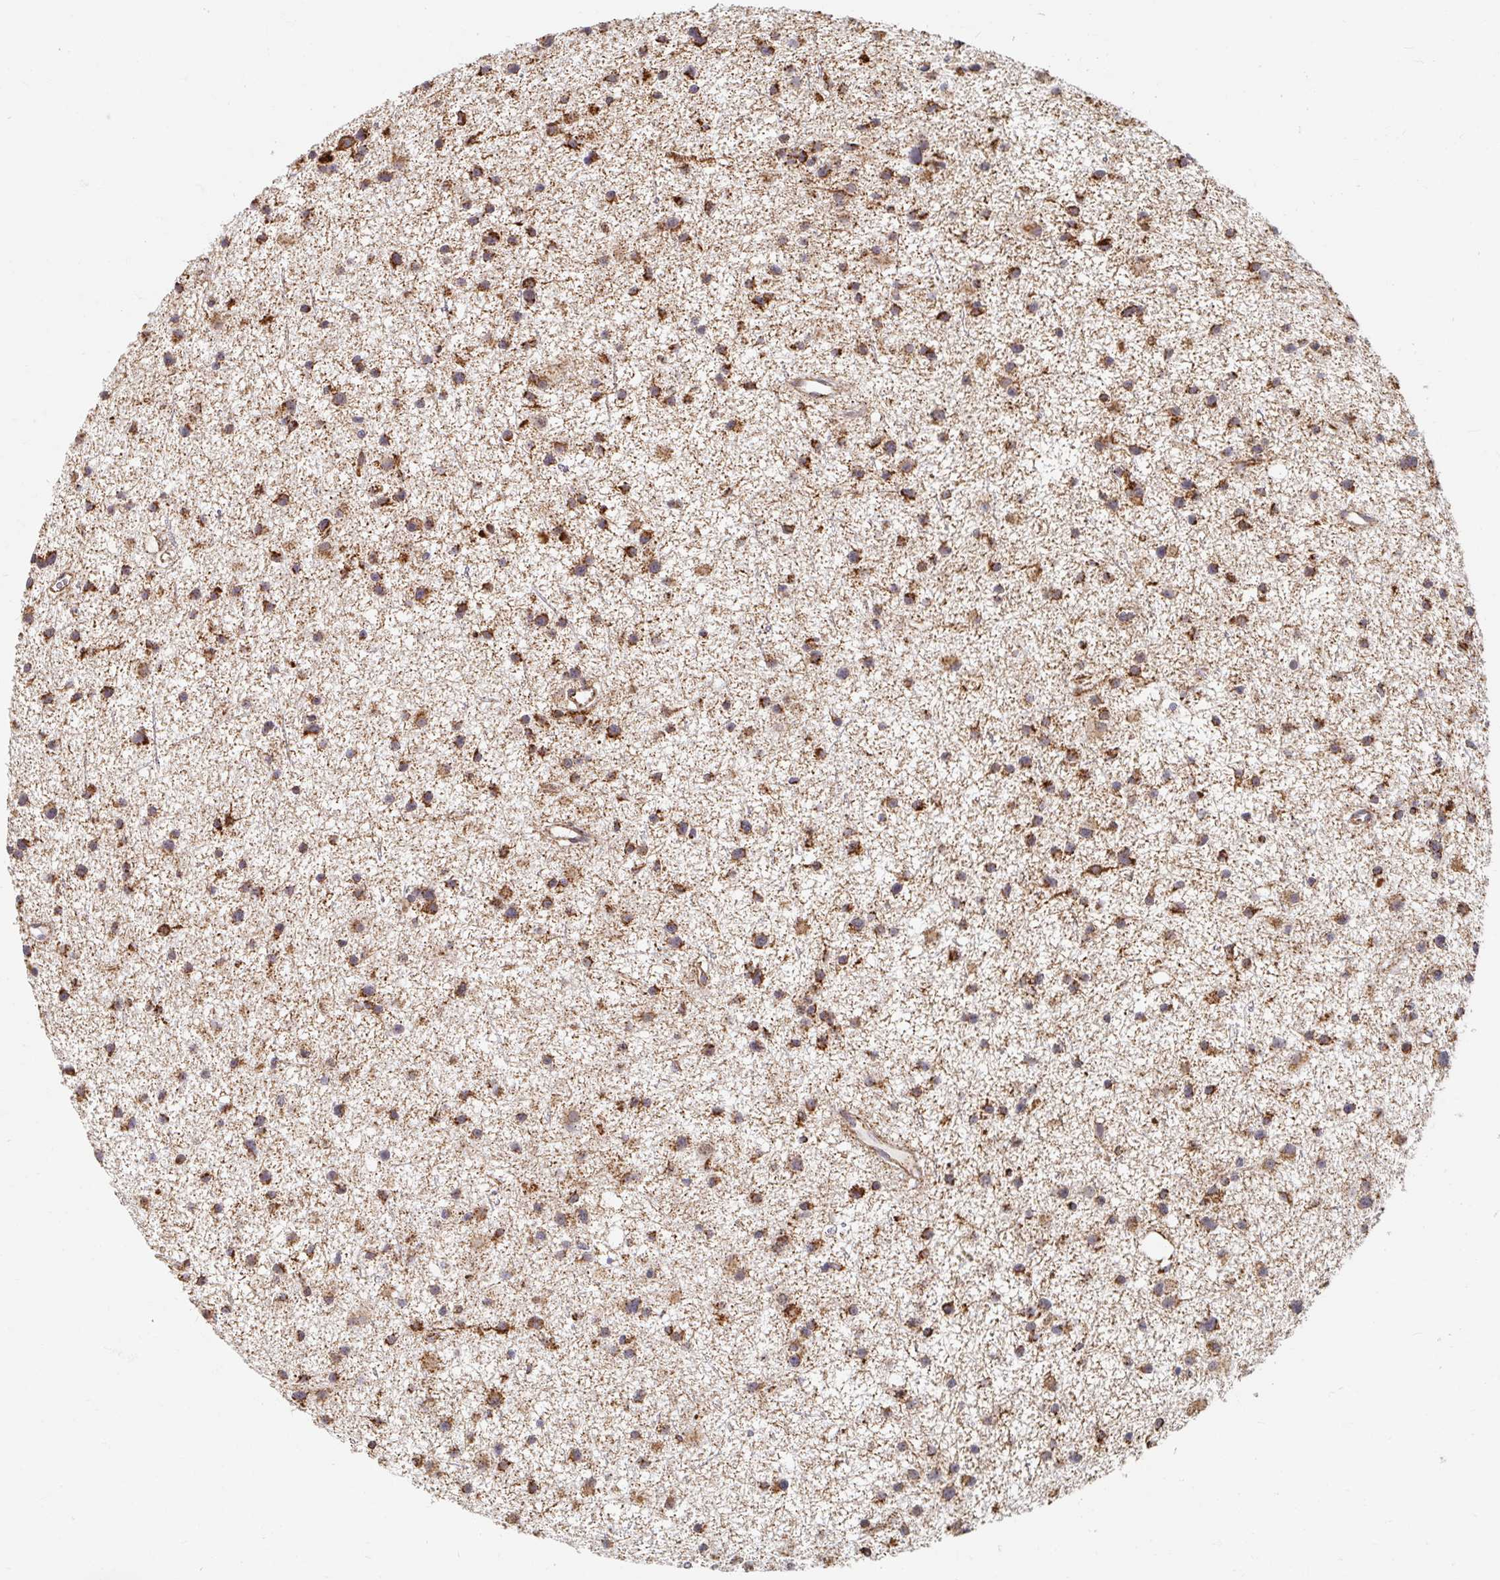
{"staining": {"intensity": "strong", "quantity": ">75%", "location": "cytoplasmic/membranous"}, "tissue": "glioma", "cell_type": "Tumor cells", "image_type": "cancer", "snomed": [{"axis": "morphology", "description": "Glioma, malignant, Low grade"}, {"axis": "topography", "description": "Brain"}], "caption": "Tumor cells exhibit high levels of strong cytoplasmic/membranous positivity in approximately >75% of cells in glioma.", "gene": "MAVS", "patient": {"sex": "male", "age": 43}}